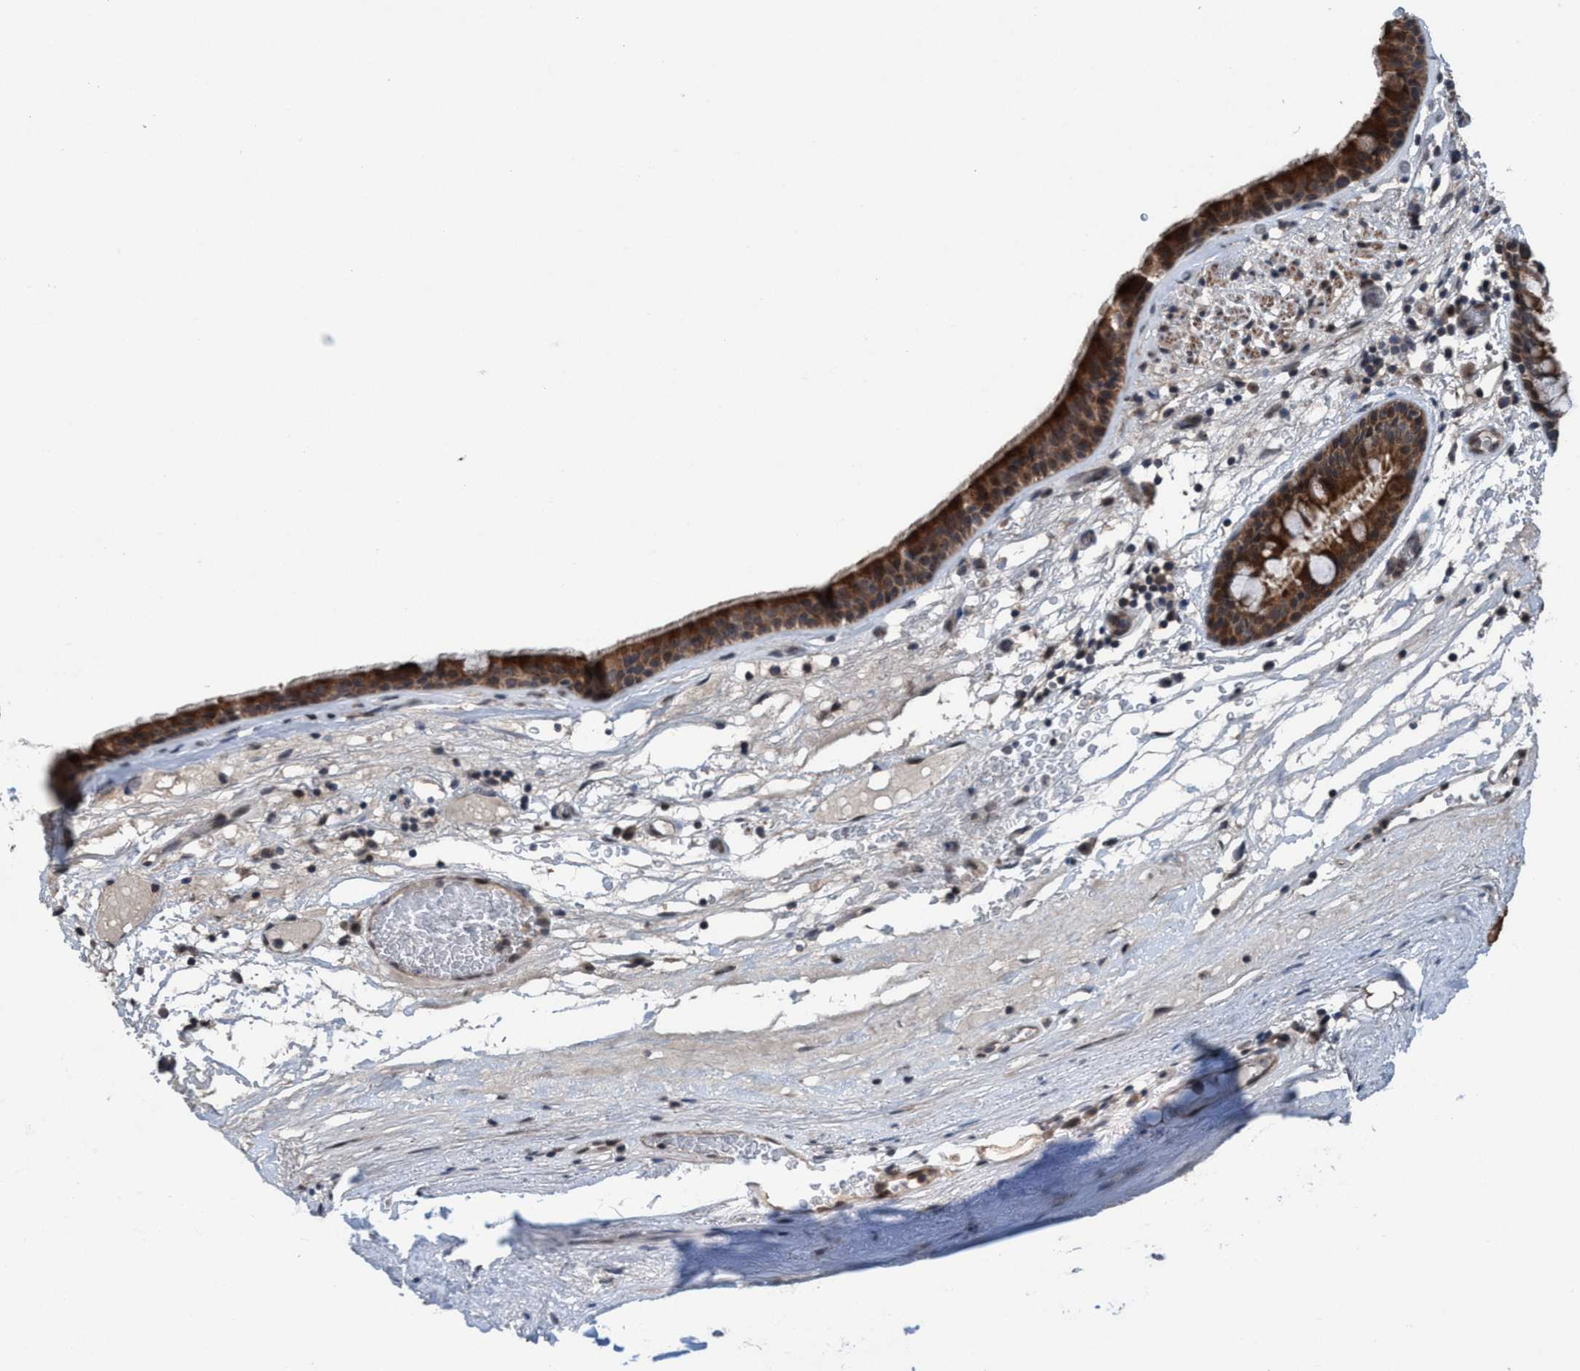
{"staining": {"intensity": "strong", "quantity": ">75%", "location": "cytoplasmic/membranous"}, "tissue": "bronchus", "cell_type": "Respiratory epithelial cells", "image_type": "normal", "snomed": [{"axis": "morphology", "description": "Normal tissue, NOS"}, {"axis": "topography", "description": "Cartilage tissue"}], "caption": "Respiratory epithelial cells exhibit high levels of strong cytoplasmic/membranous expression in about >75% of cells in normal bronchus. The protein is stained brown, and the nuclei are stained in blue (DAB (3,3'-diaminobenzidine) IHC with brightfield microscopy, high magnification).", "gene": "NISCH", "patient": {"sex": "female", "age": 63}}